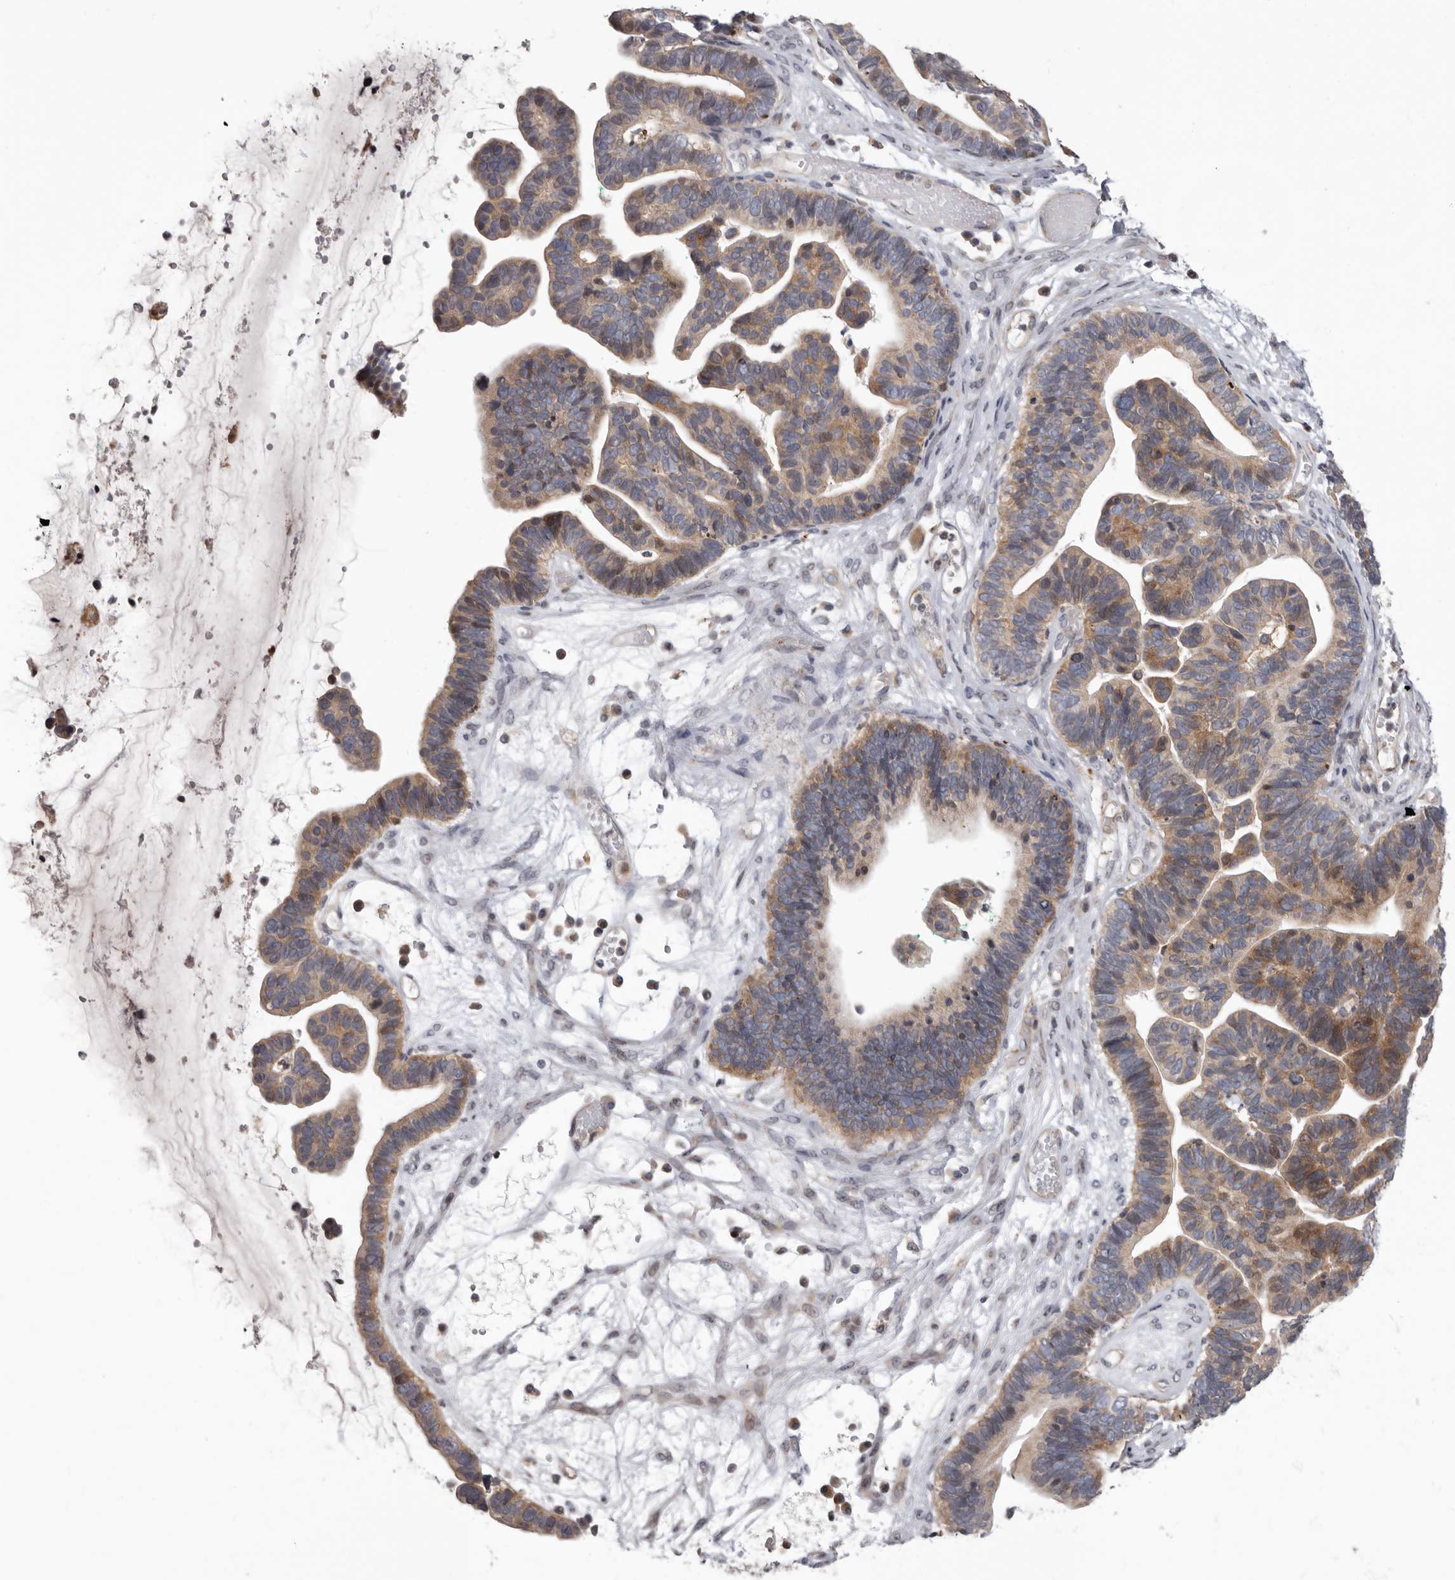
{"staining": {"intensity": "weak", "quantity": ">75%", "location": "cytoplasmic/membranous"}, "tissue": "ovarian cancer", "cell_type": "Tumor cells", "image_type": "cancer", "snomed": [{"axis": "morphology", "description": "Cystadenocarcinoma, serous, NOS"}, {"axis": "topography", "description": "Ovary"}], "caption": "This is an image of IHC staining of ovarian cancer (serous cystadenocarcinoma), which shows weak staining in the cytoplasmic/membranous of tumor cells.", "gene": "FGFR4", "patient": {"sex": "female", "age": 56}}